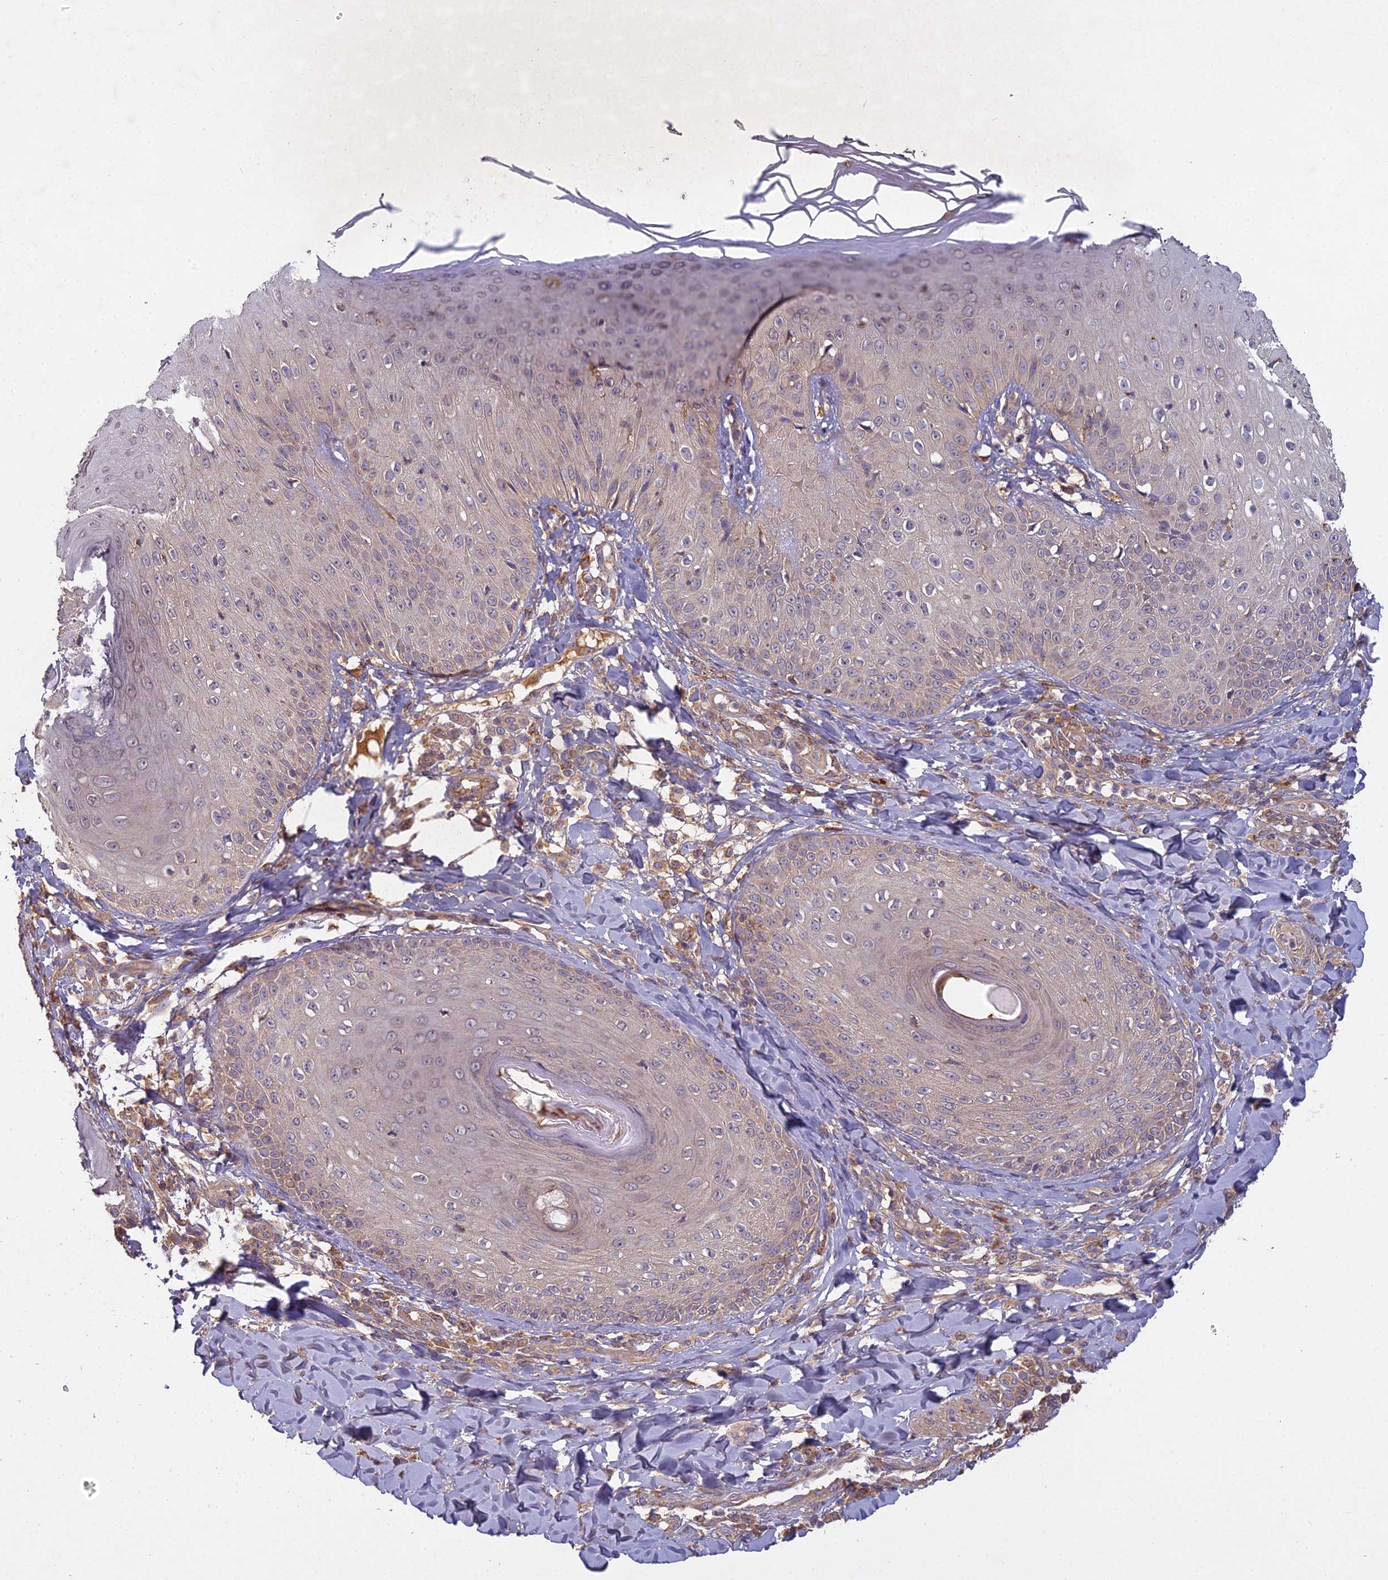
{"staining": {"intensity": "moderate", "quantity": "25%-75%", "location": "cytoplasmic/membranous"}, "tissue": "skin", "cell_type": "Epidermal cells", "image_type": "normal", "snomed": [{"axis": "morphology", "description": "Normal tissue, NOS"}, {"axis": "morphology", "description": "Inflammation, NOS"}, {"axis": "topography", "description": "Soft tissue"}, {"axis": "topography", "description": "Anal"}], "caption": "Immunohistochemistry (DAB) staining of unremarkable skin demonstrates moderate cytoplasmic/membranous protein staining in approximately 25%-75% of epidermal cells. Using DAB (3,3'-diaminobenzidine) (brown) and hematoxylin (blue) stains, captured at high magnification using brightfield microscopy.", "gene": "CCDC167", "patient": {"sex": "female", "age": 15}}